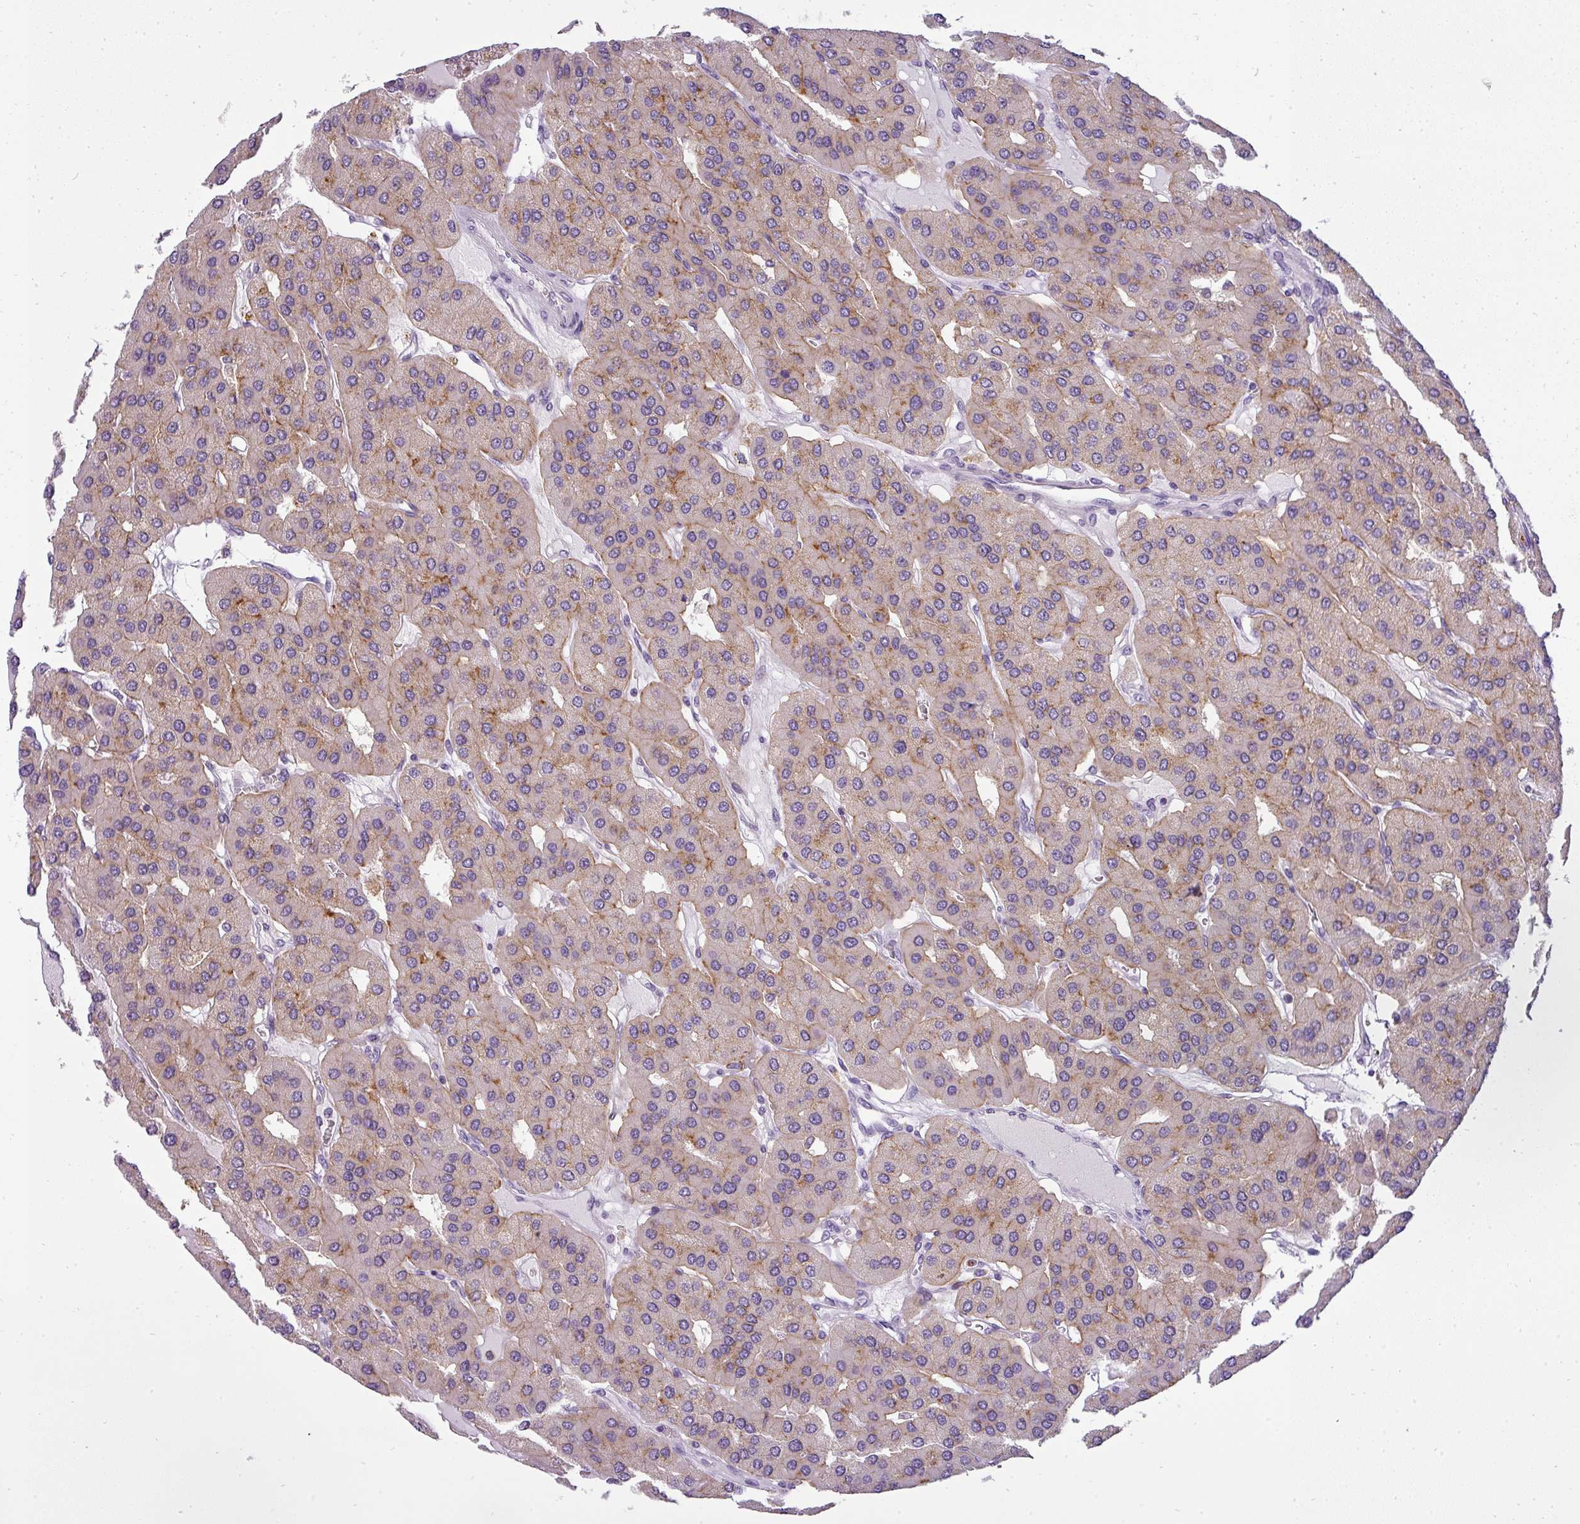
{"staining": {"intensity": "moderate", "quantity": "<25%", "location": "cytoplasmic/membranous"}, "tissue": "parathyroid gland", "cell_type": "Glandular cells", "image_type": "normal", "snomed": [{"axis": "morphology", "description": "Normal tissue, NOS"}, {"axis": "morphology", "description": "Adenoma, NOS"}, {"axis": "topography", "description": "Parathyroid gland"}], "caption": "Protein positivity by immunohistochemistry displays moderate cytoplasmic/membranous positivity in approximately <25% of glandular cells in unremarkable parathyroid gland.", "gene": "ATP6V1D", "patient": {"sex": "female", "age": 86}}